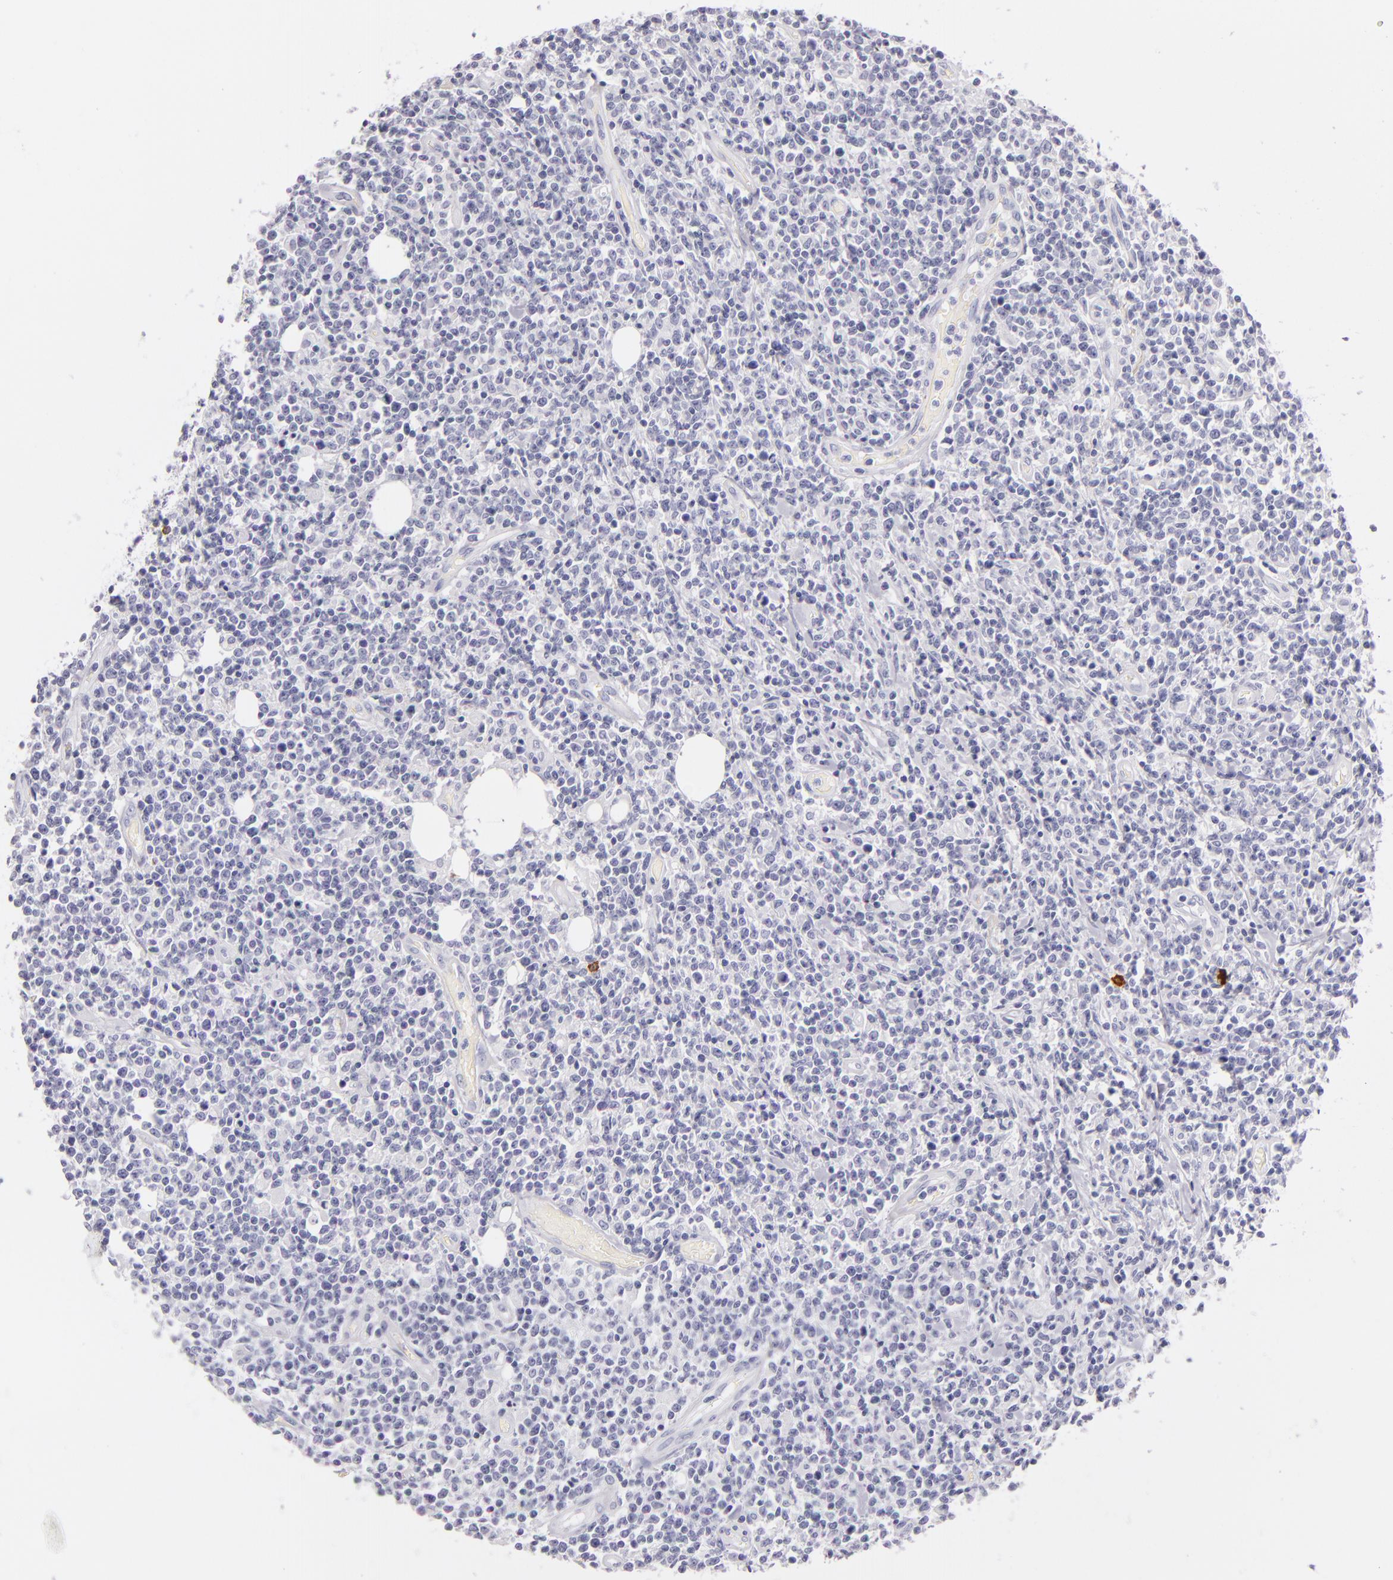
{"staining": {"intensity": "negative", "quantity": "none", "location": "none"}, "tissue": "lymphoma", "cell_type": "Tumor cells", "image_type": "cancer", "snomed": [{"axis": "morphology", "description": "Malignant lymphoma, non-Hodgkin's type, High grade"}, {"axis": "topography", "description": "Colon"}], "caption": "High magnification brightfield microscopy of high-grade malignant lymphoma, non-Hodgkin's type stained with DAB (3,3'-diaminobenzidine) (brown) and counterstained with hematoxylin (blue): tumor cells show no significant expression.", "gene": "TPSD1", "patient": {"sex": "male", "age": 82}}